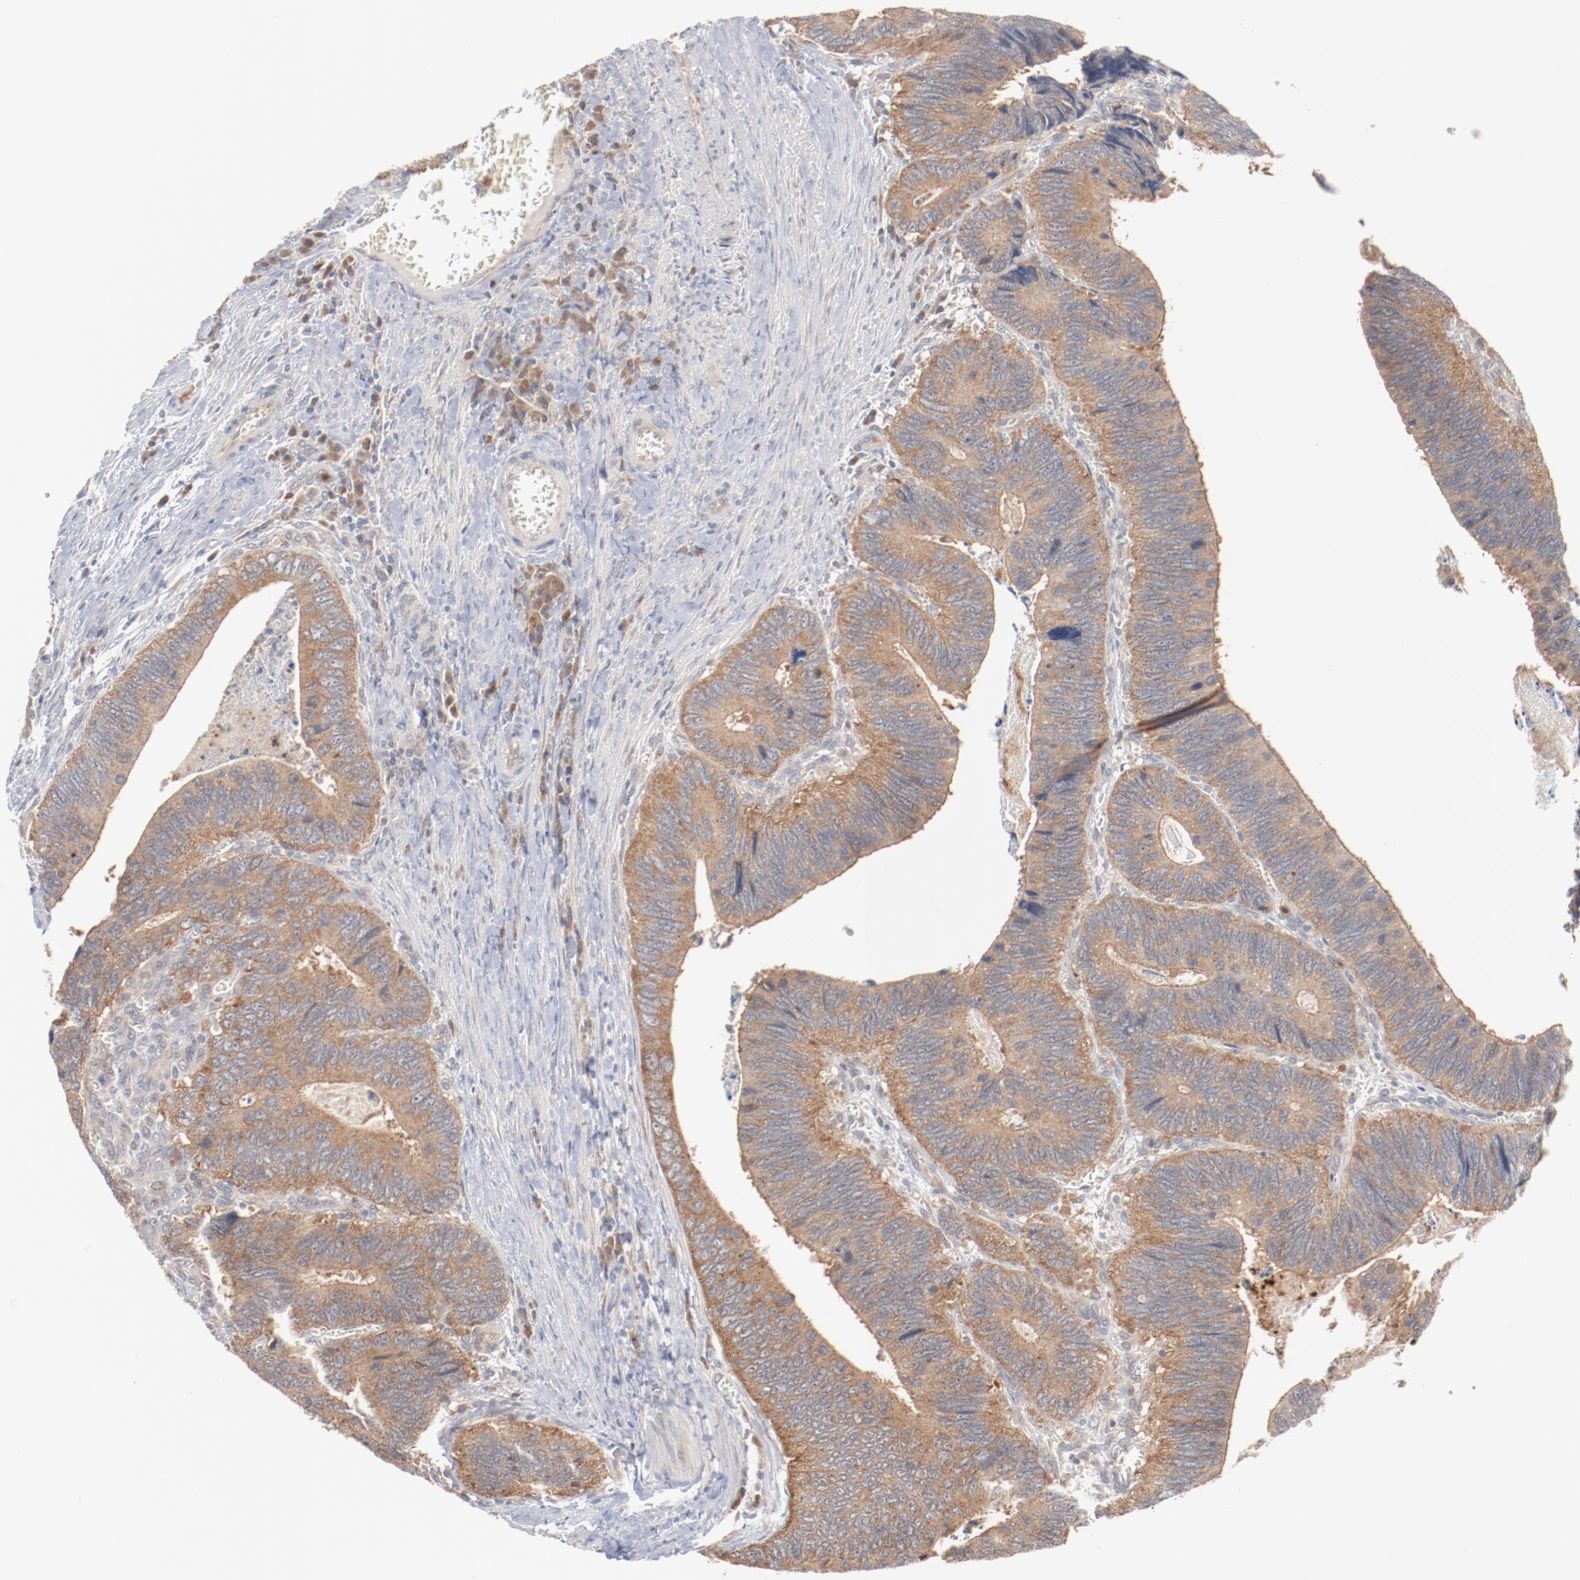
{"staining": {"intensity": "moderate", "quantity": ">75%", "location": "cytoplasmic/membranous"}, "tissue": "colorectal cancer", "cell_type": "Tumor cells", "image_type": "cancer", "snomed": [{"axis": "morphology", "description": "Adenocarcinoma, NOS"}, {"axis": "topography", "description": "Colon"}], "caption": "IHC of human colorectal cancer (adenocarcinoma) exhibits medium levels of moderate cytoplasmic/membranous staining in about >75% of tumor cells.", "gene": "RNASE11", "patient": {"sex": "male", "age": 72}}